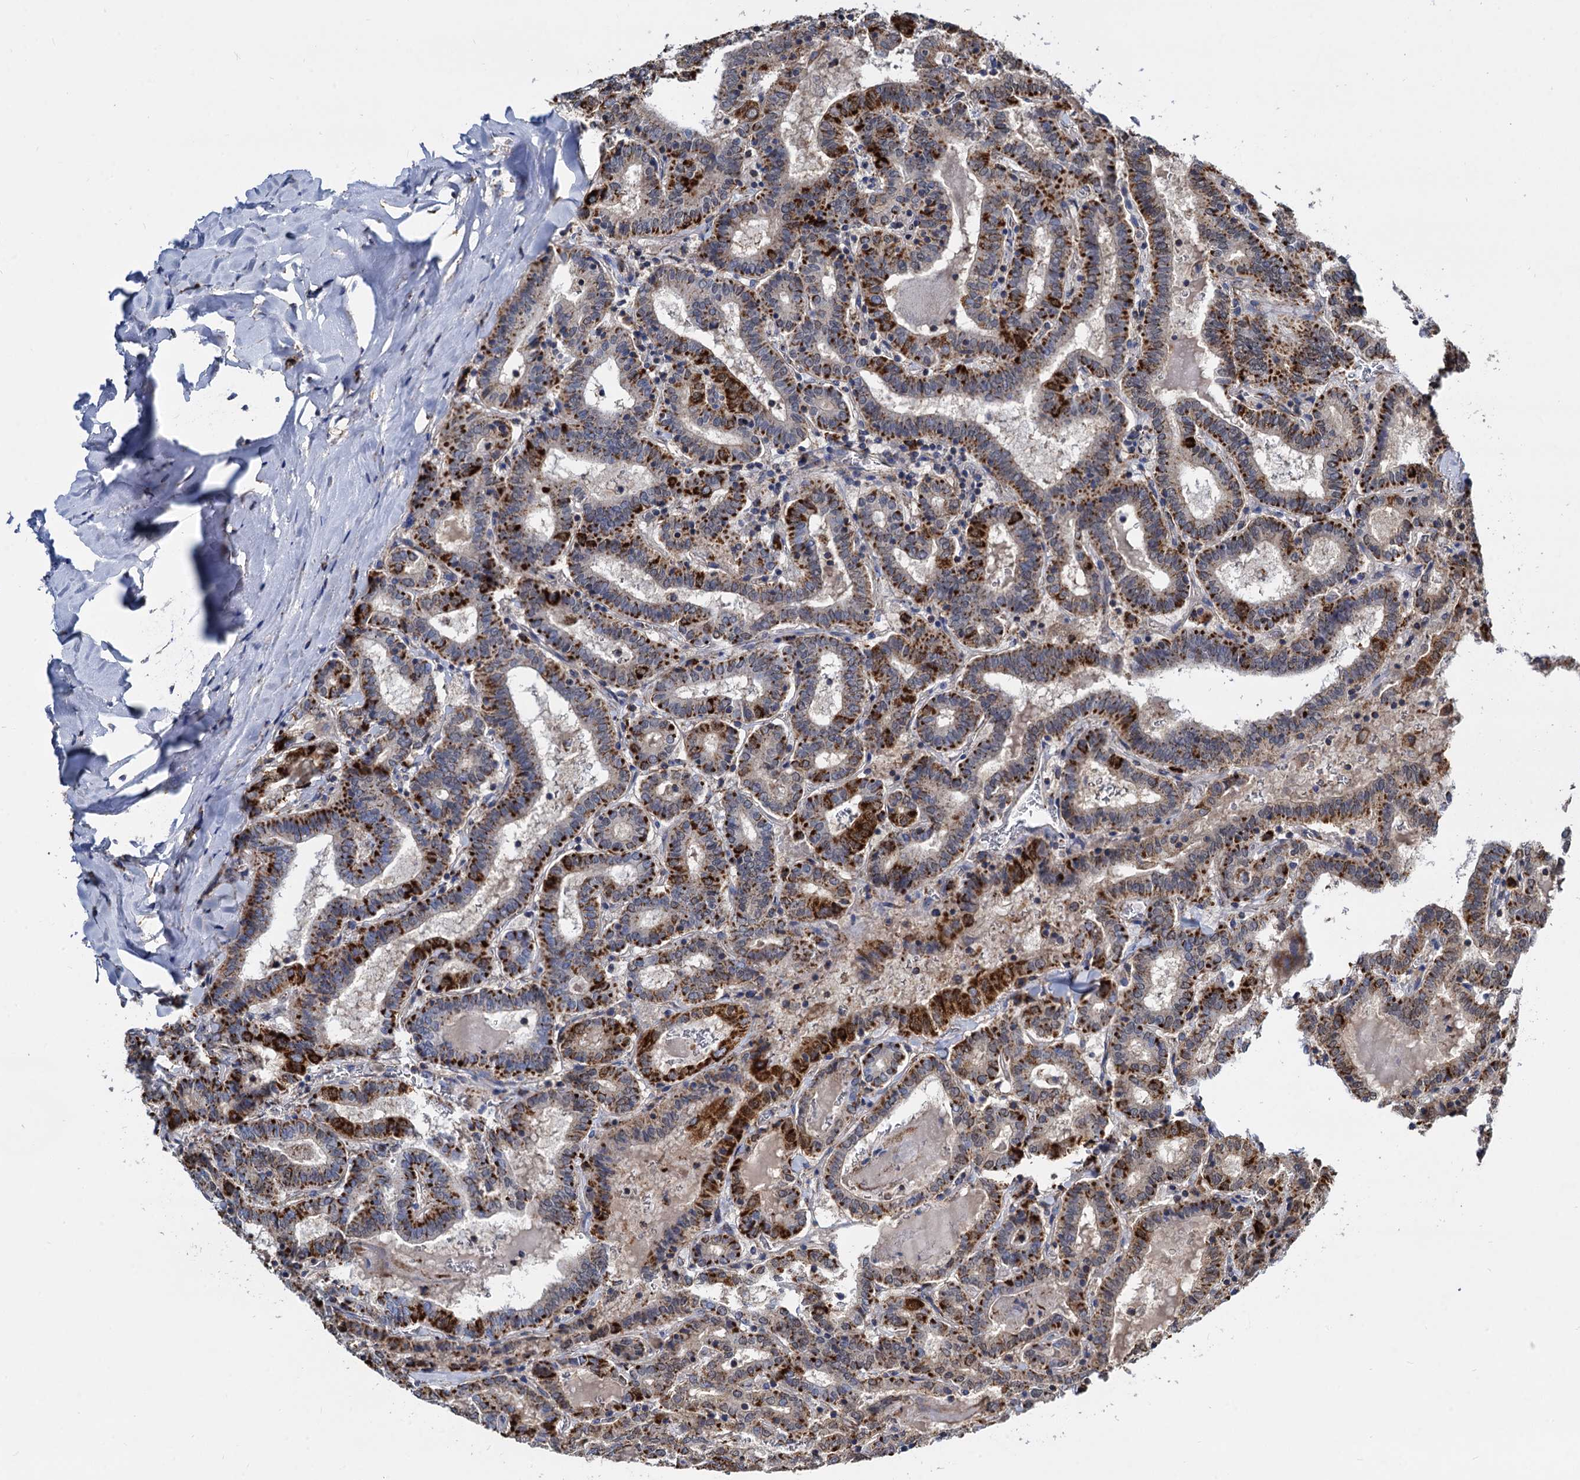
{"staining": {"intensity": "strong", "quantity": "25%-75%", "location": "cytoplasmic/membranous"}, "tissue": "thyroid cancer", "cell_type": "Tumor cells", "image_type": "cancer", "snomed": [{"axis": "morphology", "description": "Papillary adenocarcinoma, NOS"}, {"axis": "topography", "description": "Thyroid gland"}], "caption": "IHC (DAB) staining of papillary adenocarcinoma (thyroid) displays strong cytoplasmic/membranous protein positivity in approximately 25%-75% of tumor cells.", "gene": "TIMM10", "patient": {"sex": "female", "age": 72}}